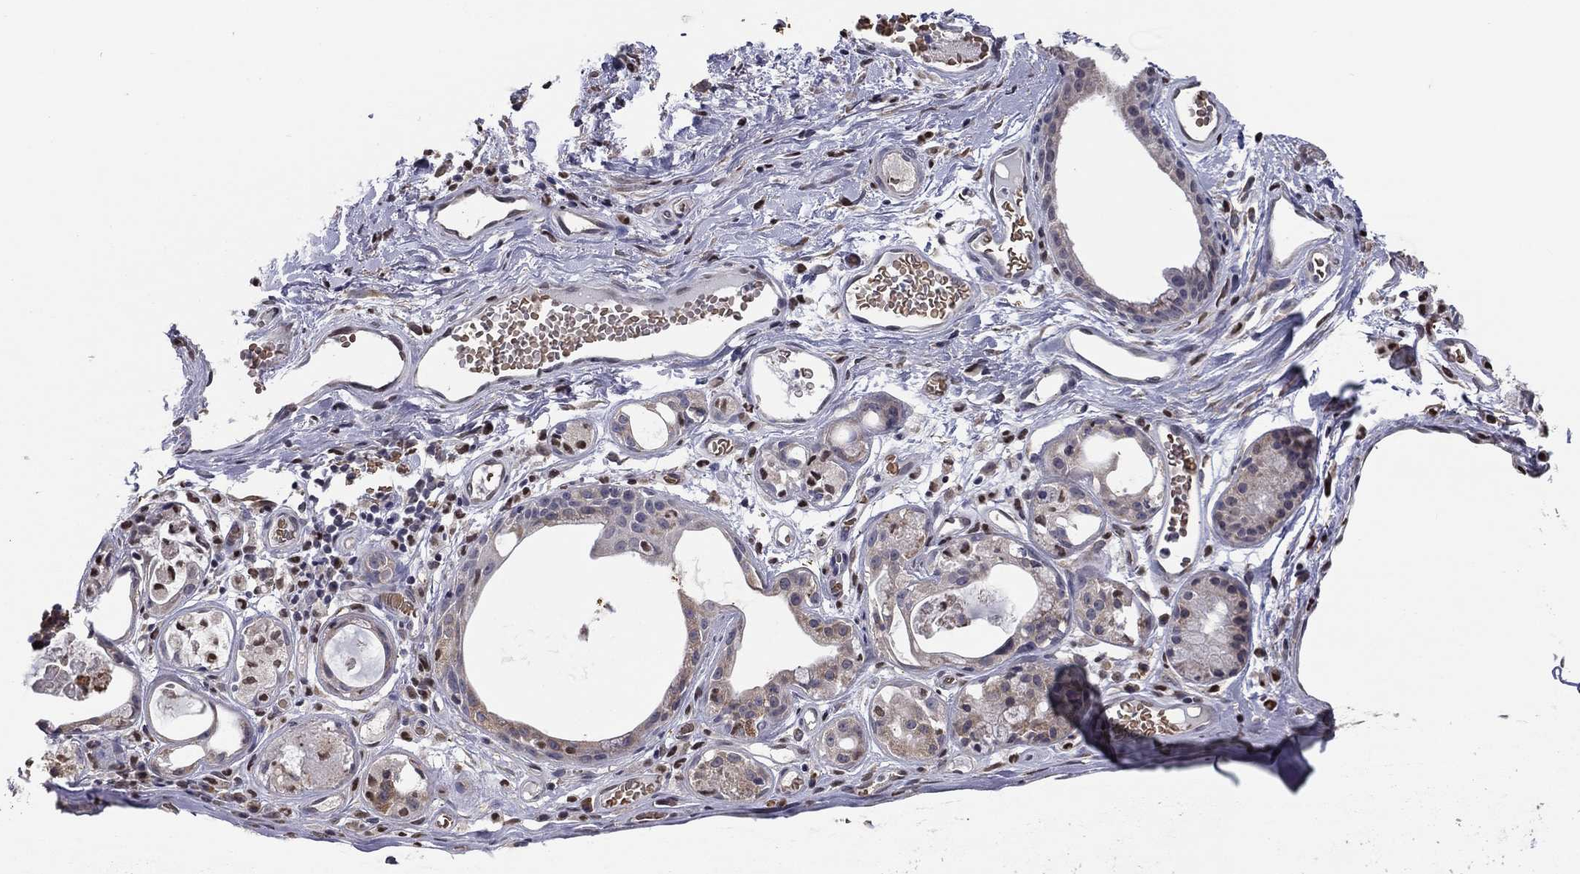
{"staining": {"intensity": "moderate", "quantity": "<25%", "location": "nuclear"}, "tissue": "soft tissue", "cell_type": "Fibroblasts", "image_type": "normal", "snomed": [{"axis": "morphology", "description": "Normal tissue, NOS"}, {"axis": "topography", "description": "Cartilage tissue"}], "caption": "Brown immunohistochemical staining in benign soft tissue shows moderate nuclear expression in about <25% of fibroblasts. (Brightfield microscopy of DAB IHC at high magnification).", "gene": "HSPB2", "patient": {"sex": "male", "age": 81}}